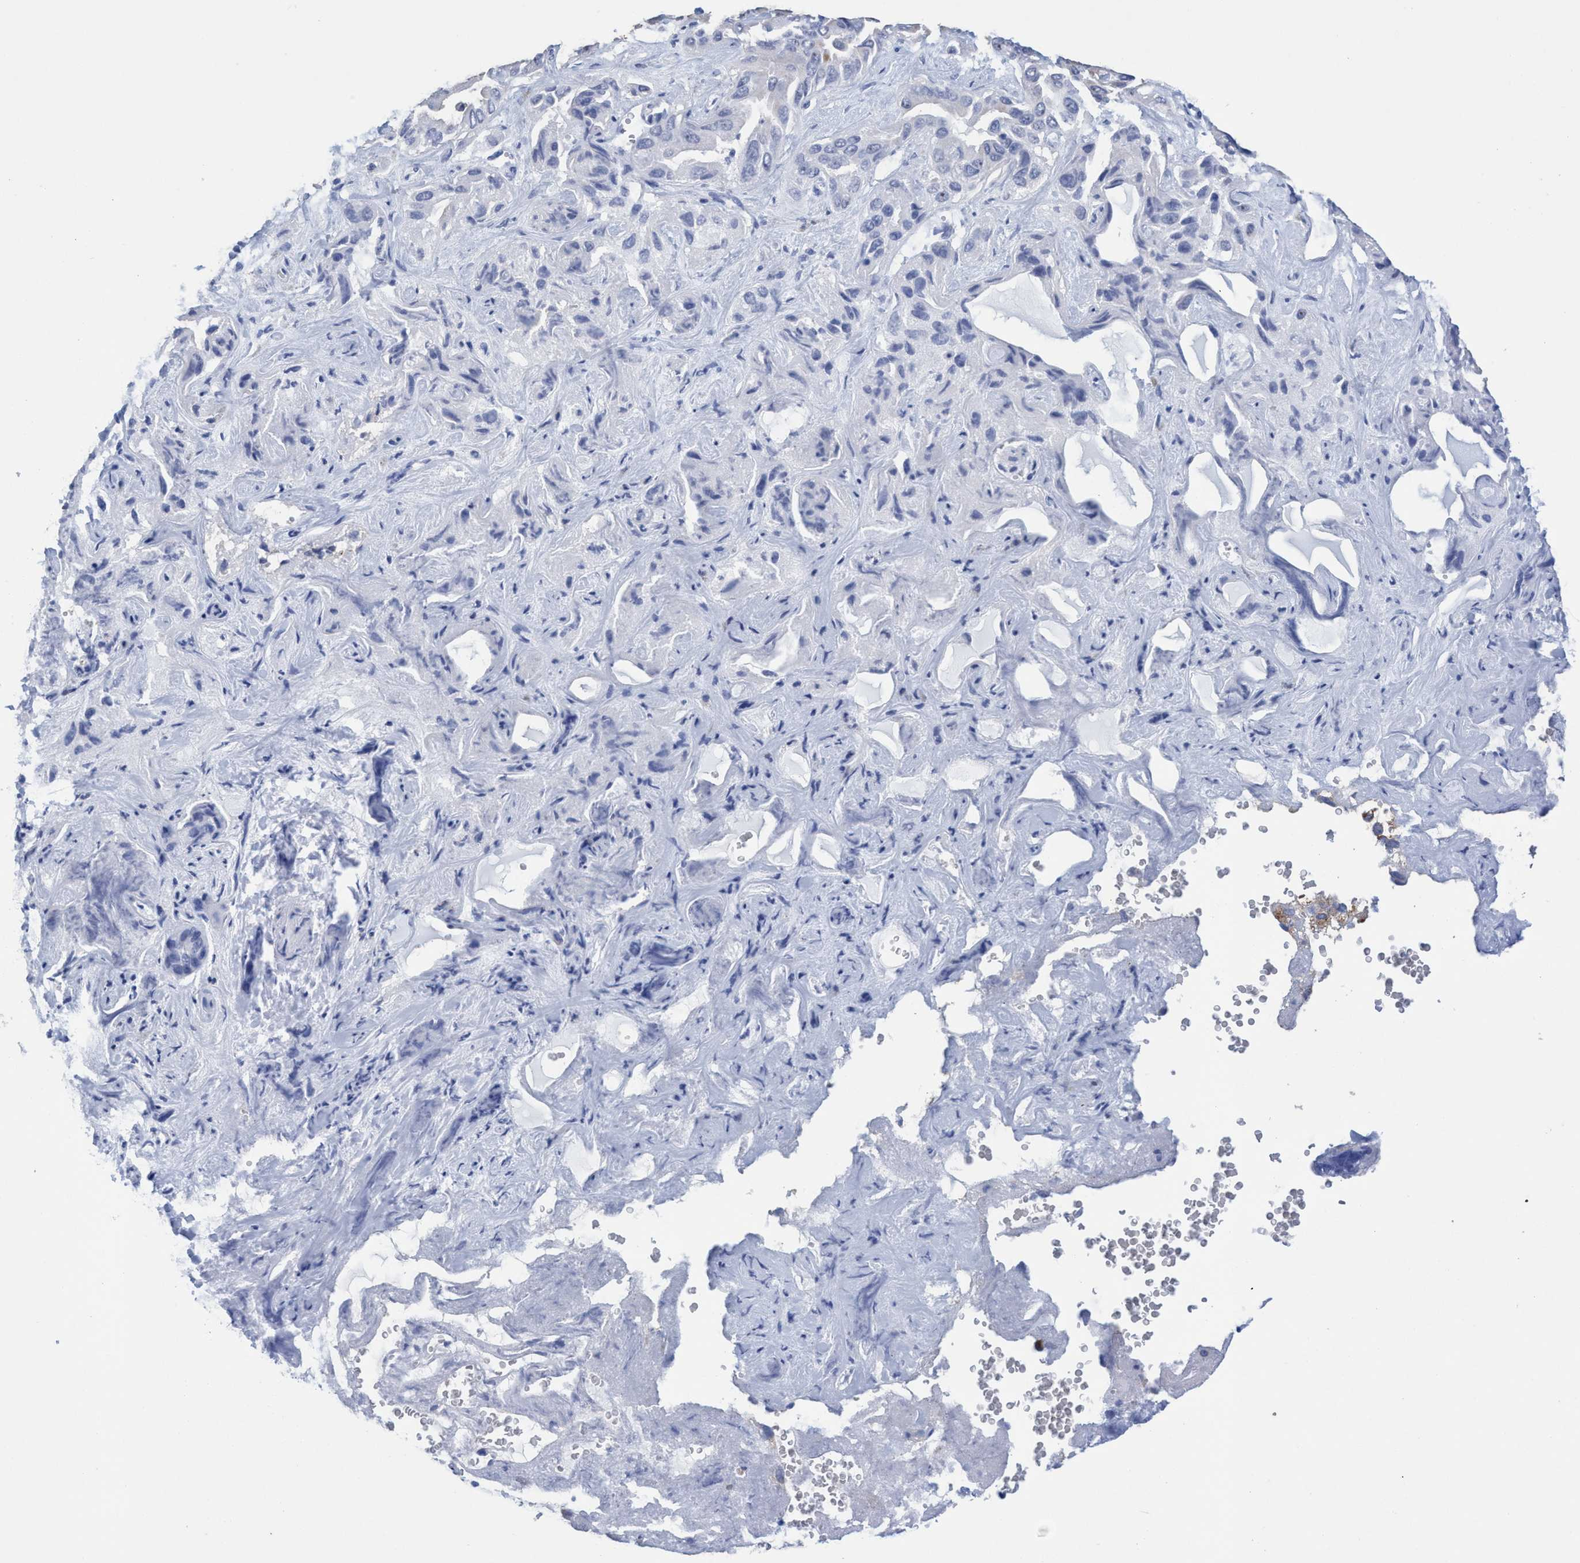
{"staining": {"intensity": "negative", "quantity": "none", "location": "none"}, "tissue": "liver cancer", "cell_type": "Tumor cells", "image_type": "cancer", "snomed": [{"axis": "morphology", "description": "Cholangiocarcinoma"}, {"axis": "topography", "description": "Liver"}], "caption": "Immunohistochemistry (IHC) image of liver cancer stained for a protein (brown), which shows no staining in tumor cells. (DAB immunohistochemistry (IHC) with hematoxylin counter stain).", "gene": "RSAD1", "patient": {"sex": "female", "age": 52}}